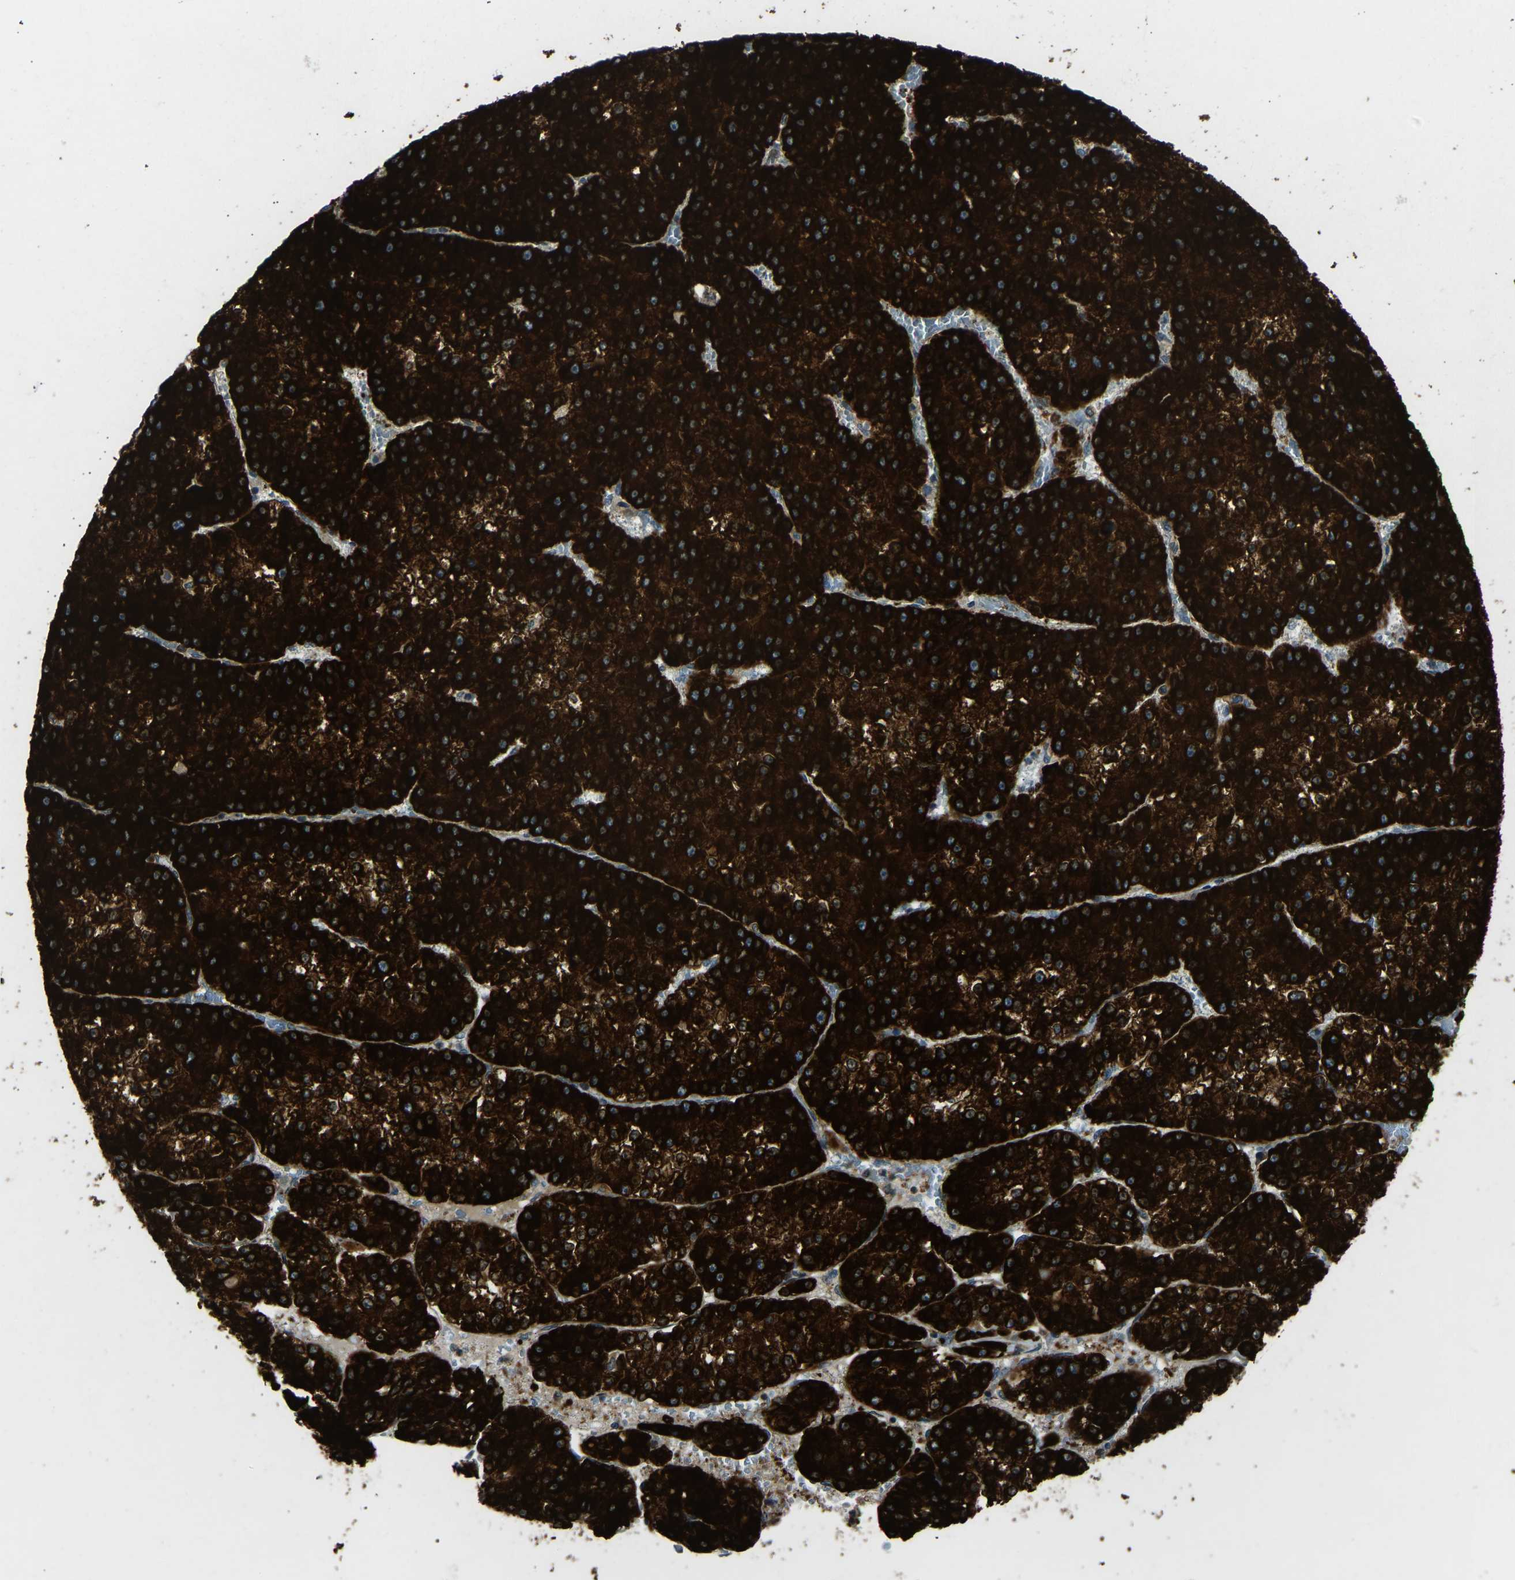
{"staining": {"intensity": "strong", "quantity": ">75%", "location": "cytoplasmic/membranous"}, "tissue": "liver cancer", "cell_type": "Tumor cells", "image_type": "cancer", "snomed": [{"axis": "morphology", "description": "Carcinoma, Hepatocellular, NOS"}, {"axis": "topography", "description": "Liver"}], "caption": "IHC histopathology image of human hepatocellular carcinoma (liver) stained for a protein (brown), which displays high levels of strong cytoplasmic/membranous positivity in approximately >75% of tumor cells.", "gene": "OS9", "patient": {"sex": "female", "age": 73}}